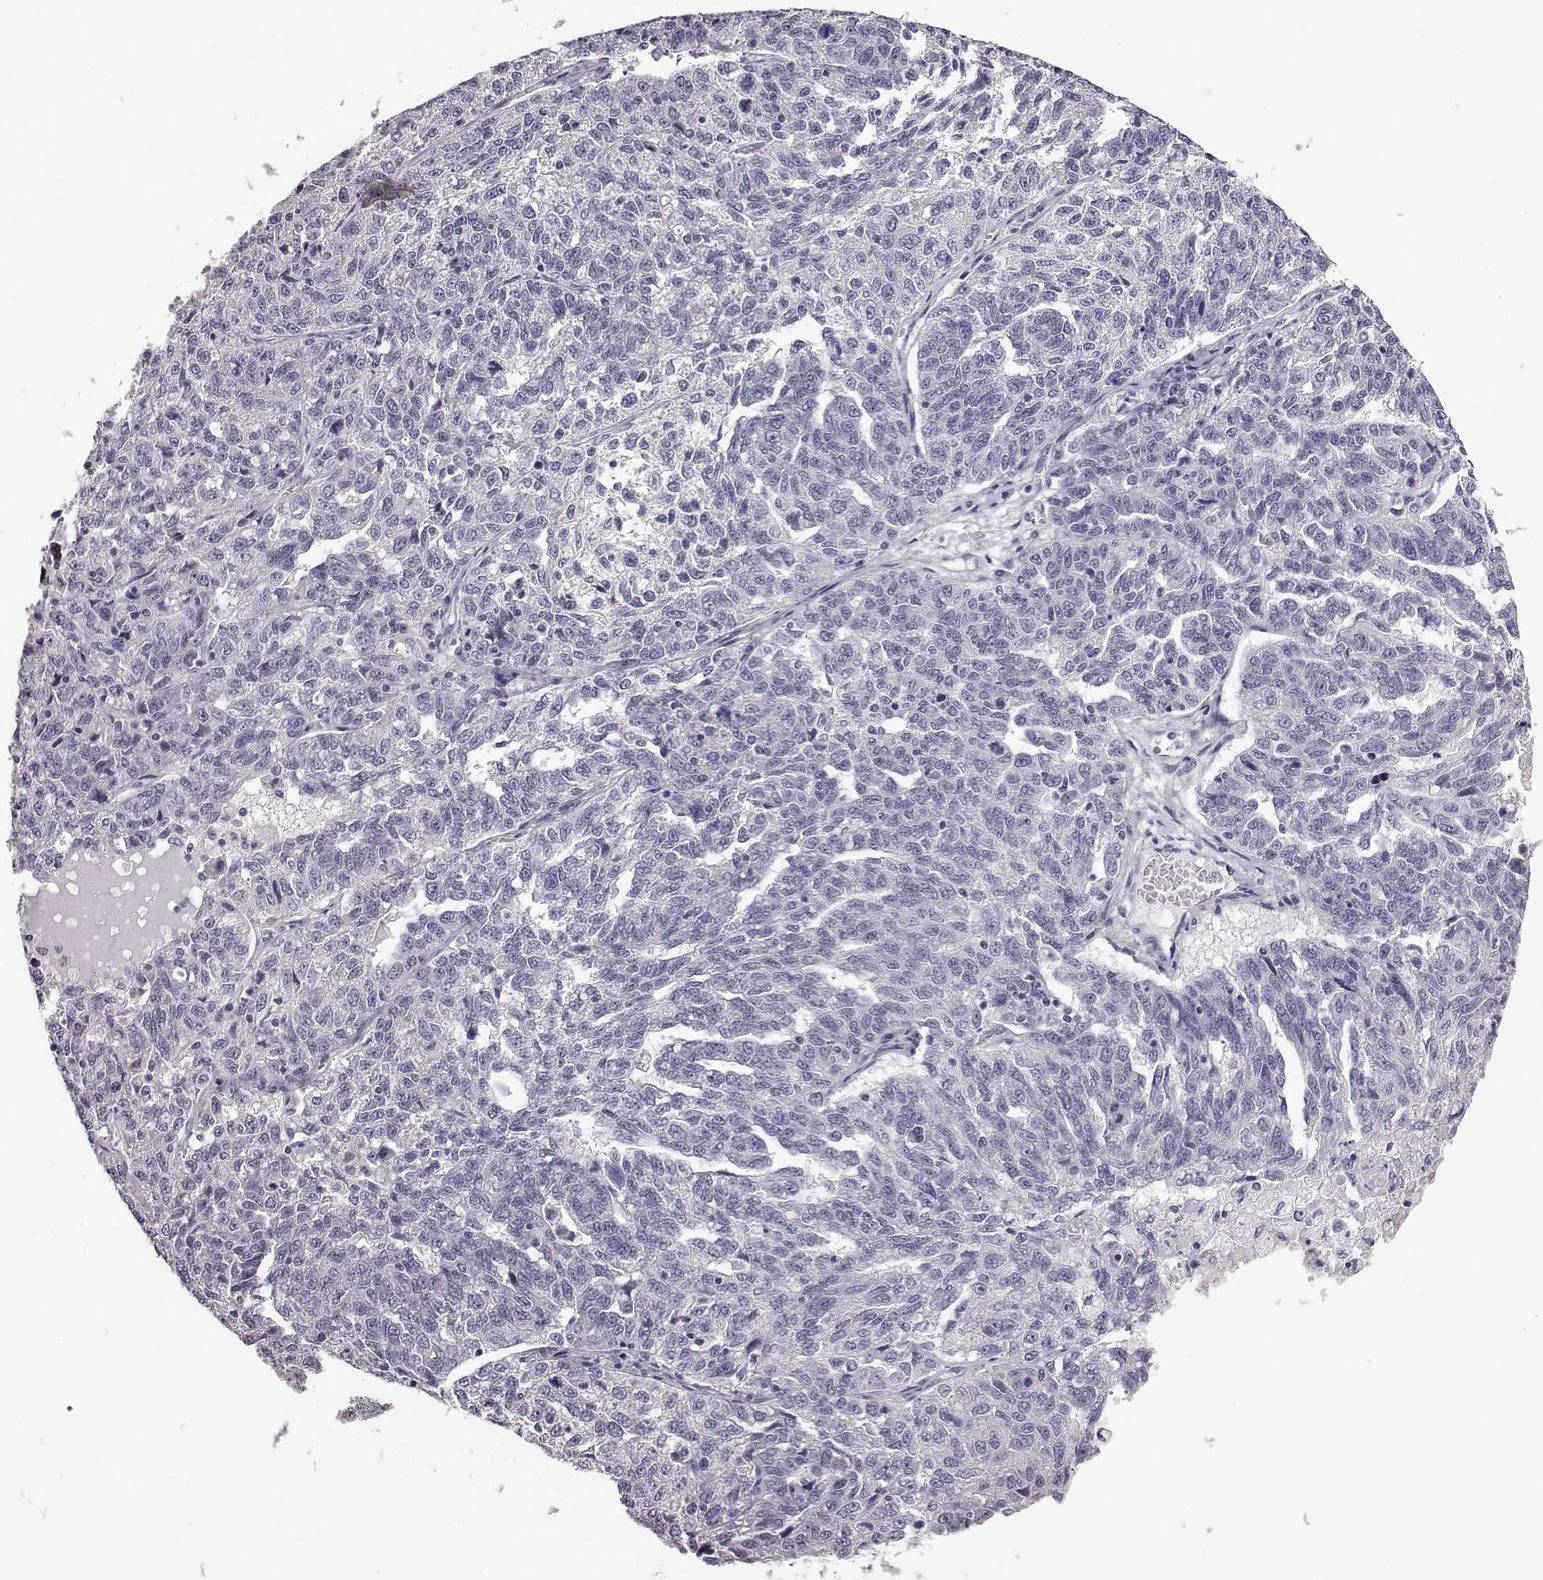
{"staining": {"intensity": "negative", "quantity": "none", "location": "none"}, "tissue": "ovarian cancer", "cell_type": "Tumor cells", "image_type": "cancer", "snomed": [{"axis": "morphology", "description": "Cystadenocarcinoma, serous, NOS"}, {"axis": "topography", "description": "Ovary"}], "caption": "Immunohistochemistry histopathology image of neoplastic tissue: human serous cystadenocarcinoma (ovarian) stained with DAB (3,3'-diaminobenzidine) reveals no significant protein staining in tumor cells. The staining was performed using DAB to visualize the protein expression in brown, while the nuclei were stained in blue with hematoxylin (Magnification: 20x).", "gene": "C10orf62", "patient": {"sex": "female", "age": 71}}